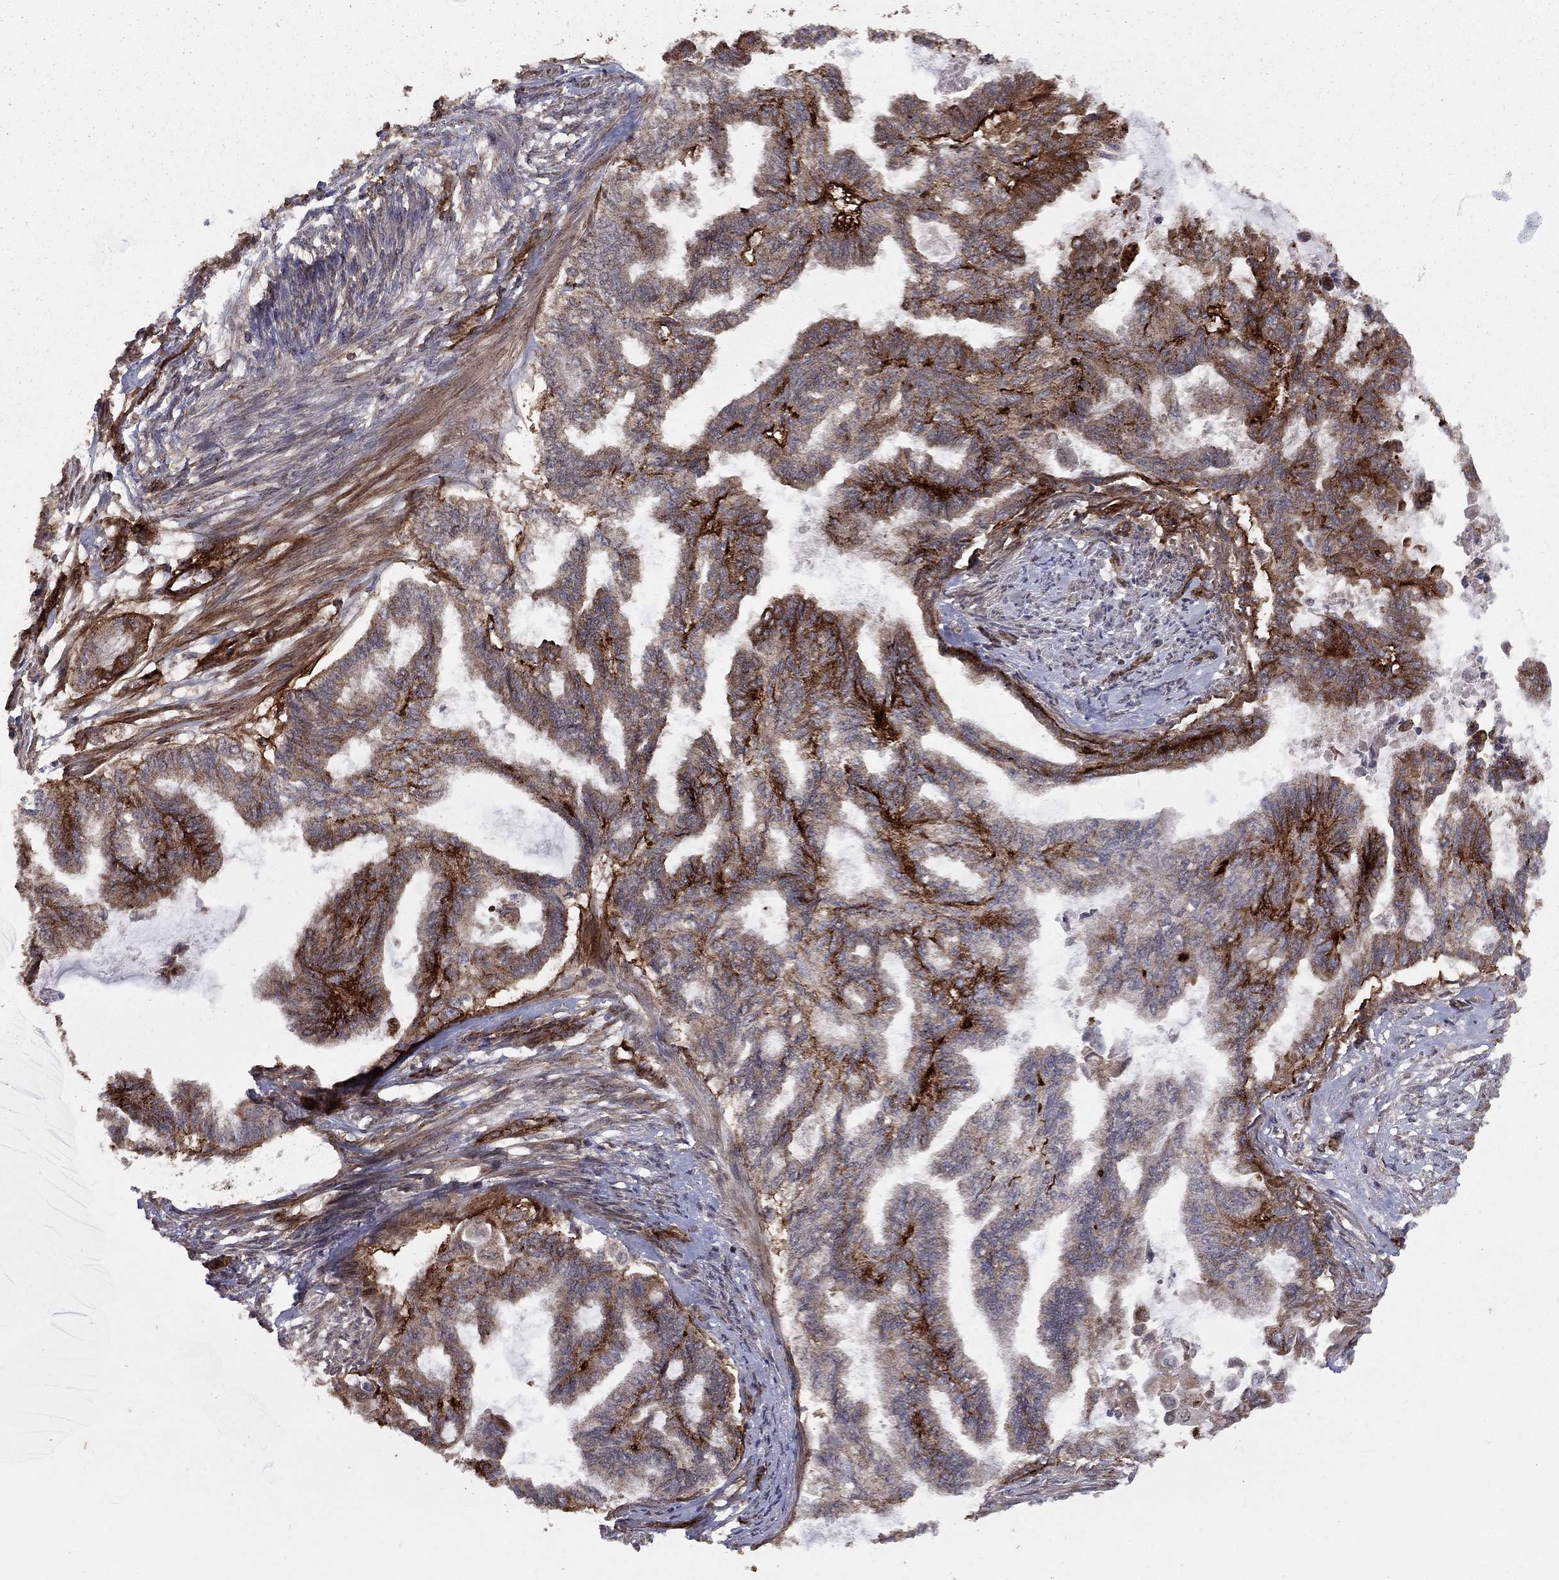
{"staining": {"intensity": "strong", "quantity": "<25%", "location": "cytoplasmic/membranous"}, "tissue": "endometrial cancer", "cell_type": "Tumor cells", "image_type": "cancer", "snomed": [{"axis": "morphology", "description": "Adenocarcinoma, NOS"}, {"axis": "topography", "description": "Endometrium"}], "caption": "Adenocarcinoma (endometrial) stained with IHC shows strong cytoplasmic/membranous staining in approximately <25% of tumor cells. (IHC, brightfield microscopy, high magnification).", "gene": "COL18A1", "patient": {"sex": "female", "age": 86}}